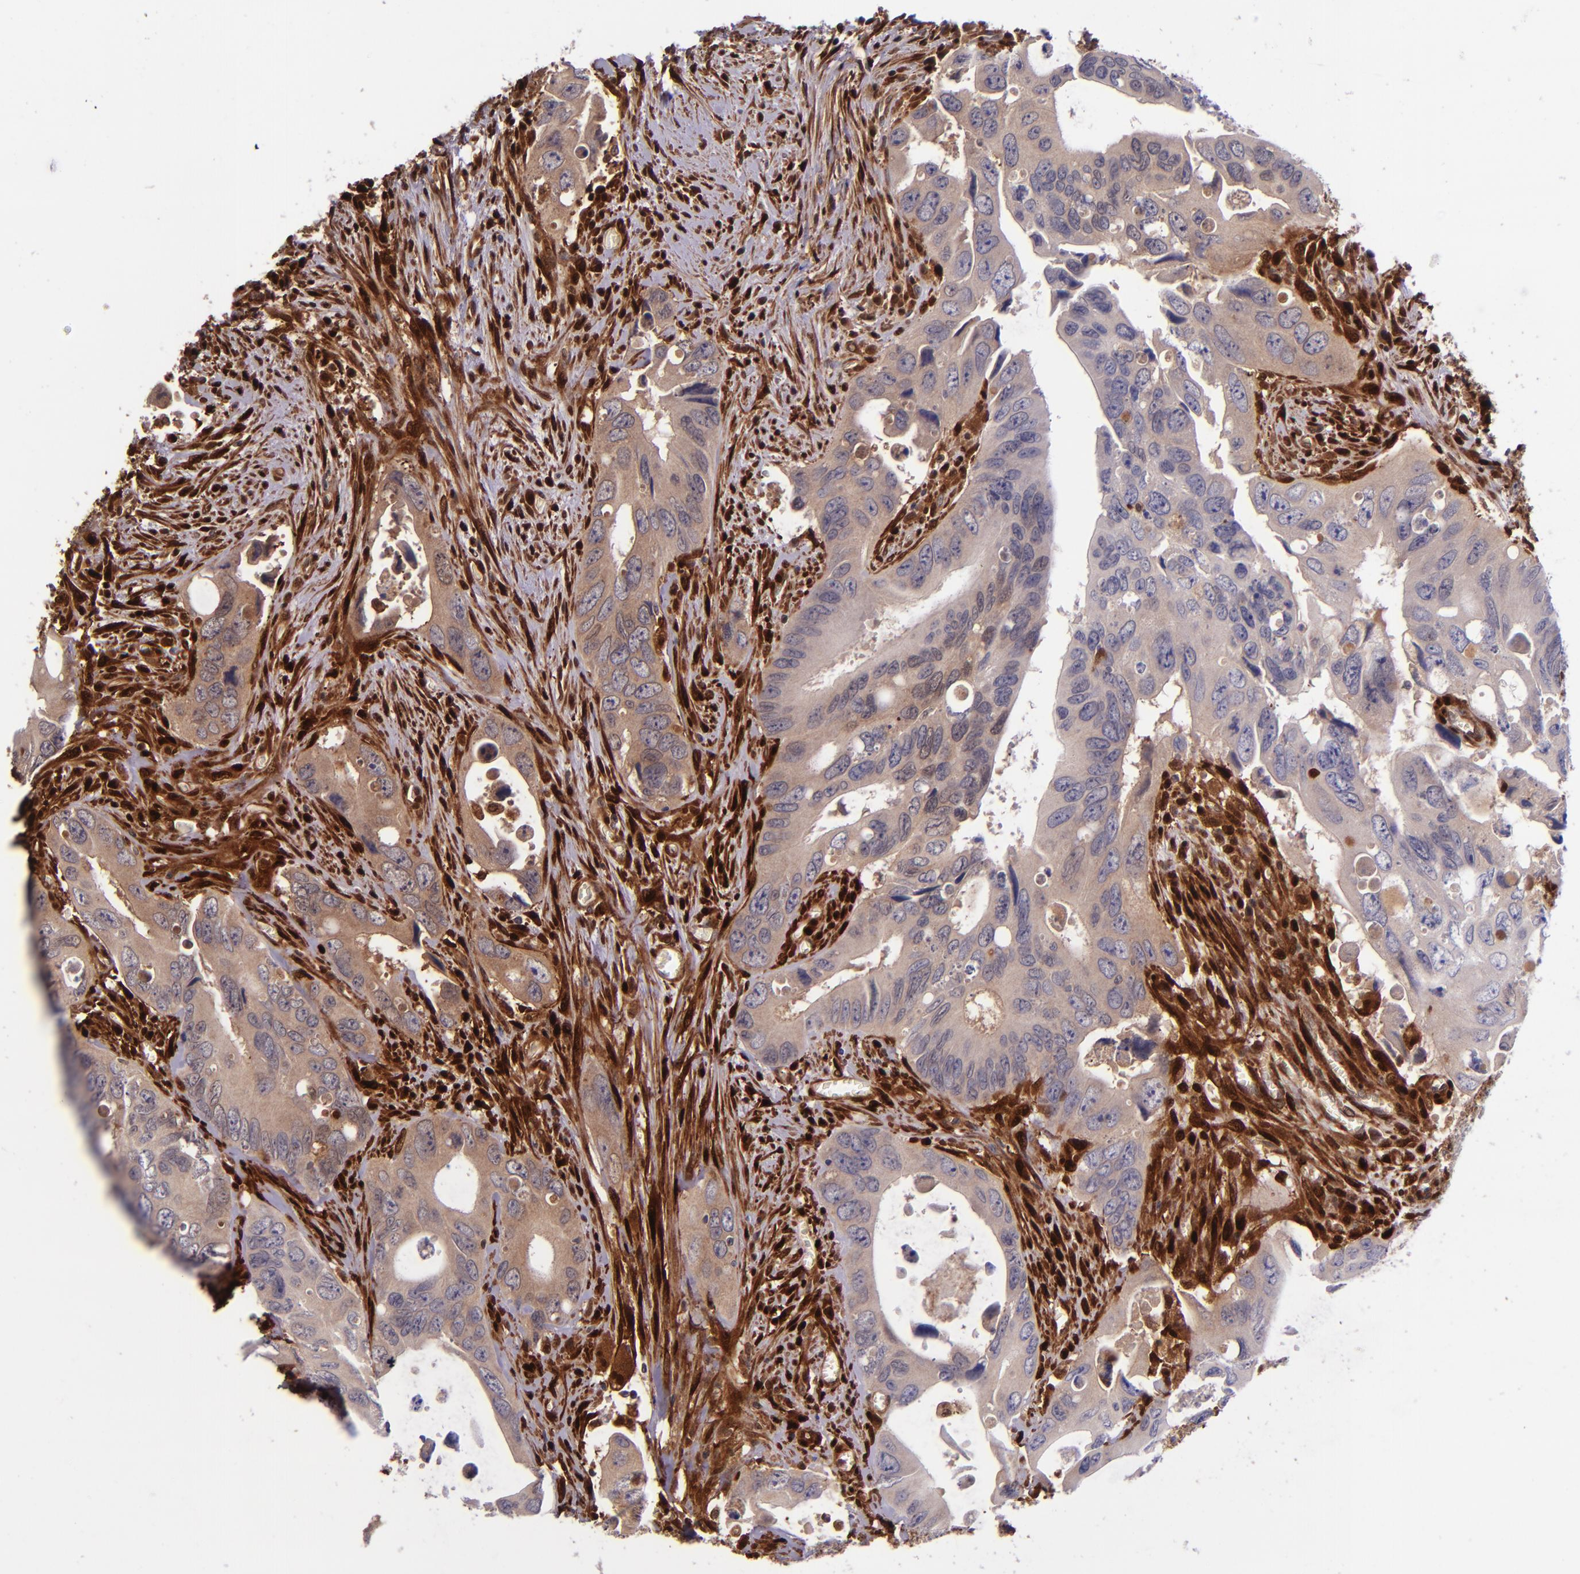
{"staining": {"intensity": "weak", "quantity": "25%-75%", "location": "cytoplasmic/membranous"}, "tissue": "colorectal cancer", "cell_type": "Tumor cells", "image_type": "cancer", "snomed": [{"axis": "morphology", "description": "Adenocarcinoma, NOS"}, {"axis": "topography", "description": "Rectum"}], "caption": "Tumor cells show low levels of weak cytoplasmic/membranous positivity in approximately 25%-75% of cells in colorectal cancer.", "gene": "LGALS1", "patient": {"sex": "male", "age": 70}}